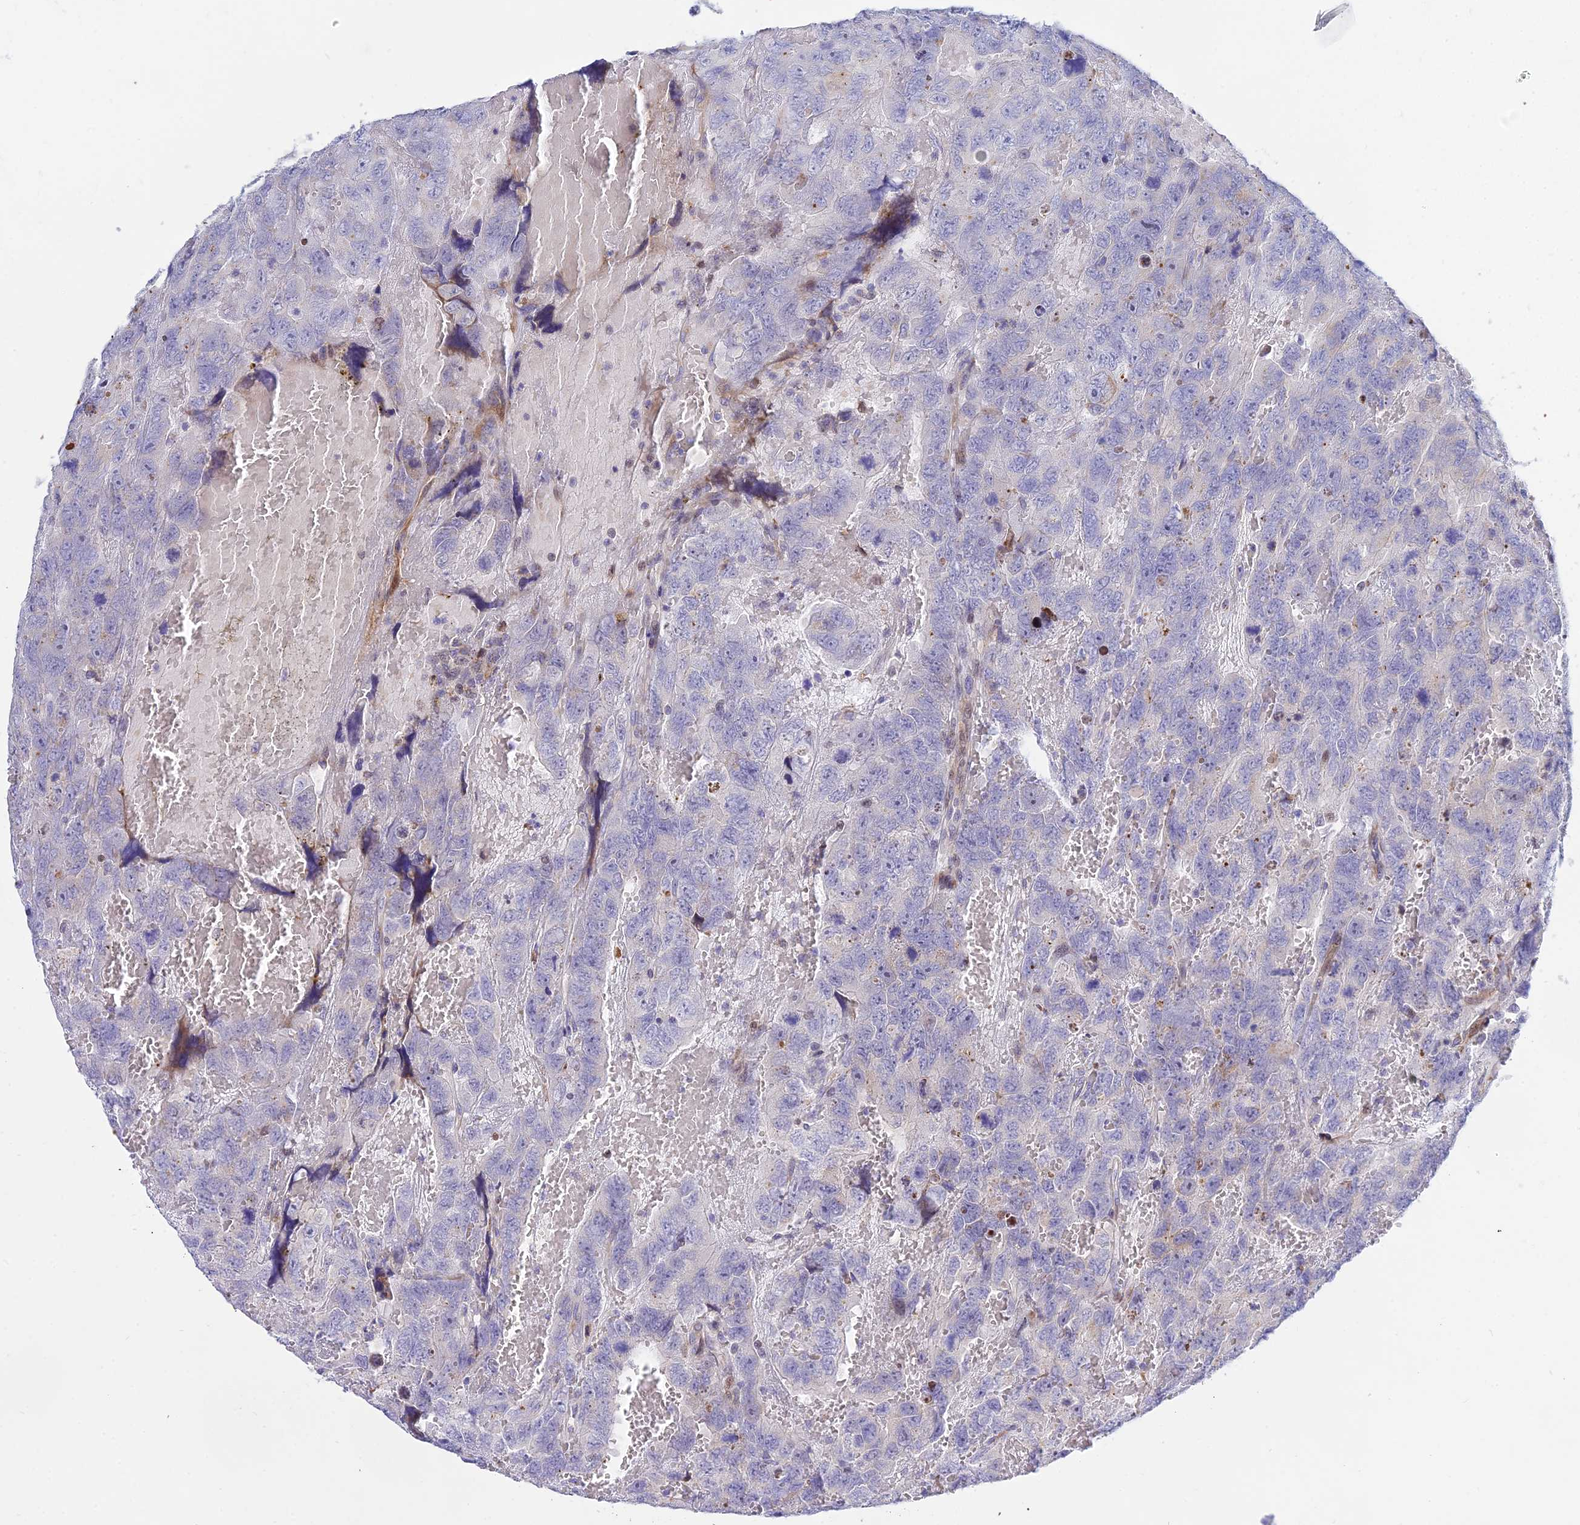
{"staining": {"intensity": "weak", "quantity": "25%-75%", "location": "cytoplasmic/membranous"}, "tissue": "testis cancer", "cell_type": "Tumor cells", "image_type": "cancer", "snomed": [{"axis": "morphology", "description": "Carcinoma, Embryonal, NOS"}, {"axis": "topography", "description": "Testis"}], "caption": "DAB immunohistochemical staining of human embryonal carcinoma (testis) shows weak cytoplasmic/membranous protein staining in approximately 25%-75% of tumor cells.", "gene": "PRR13", "patient": {"sex": "male", "age": 45}}